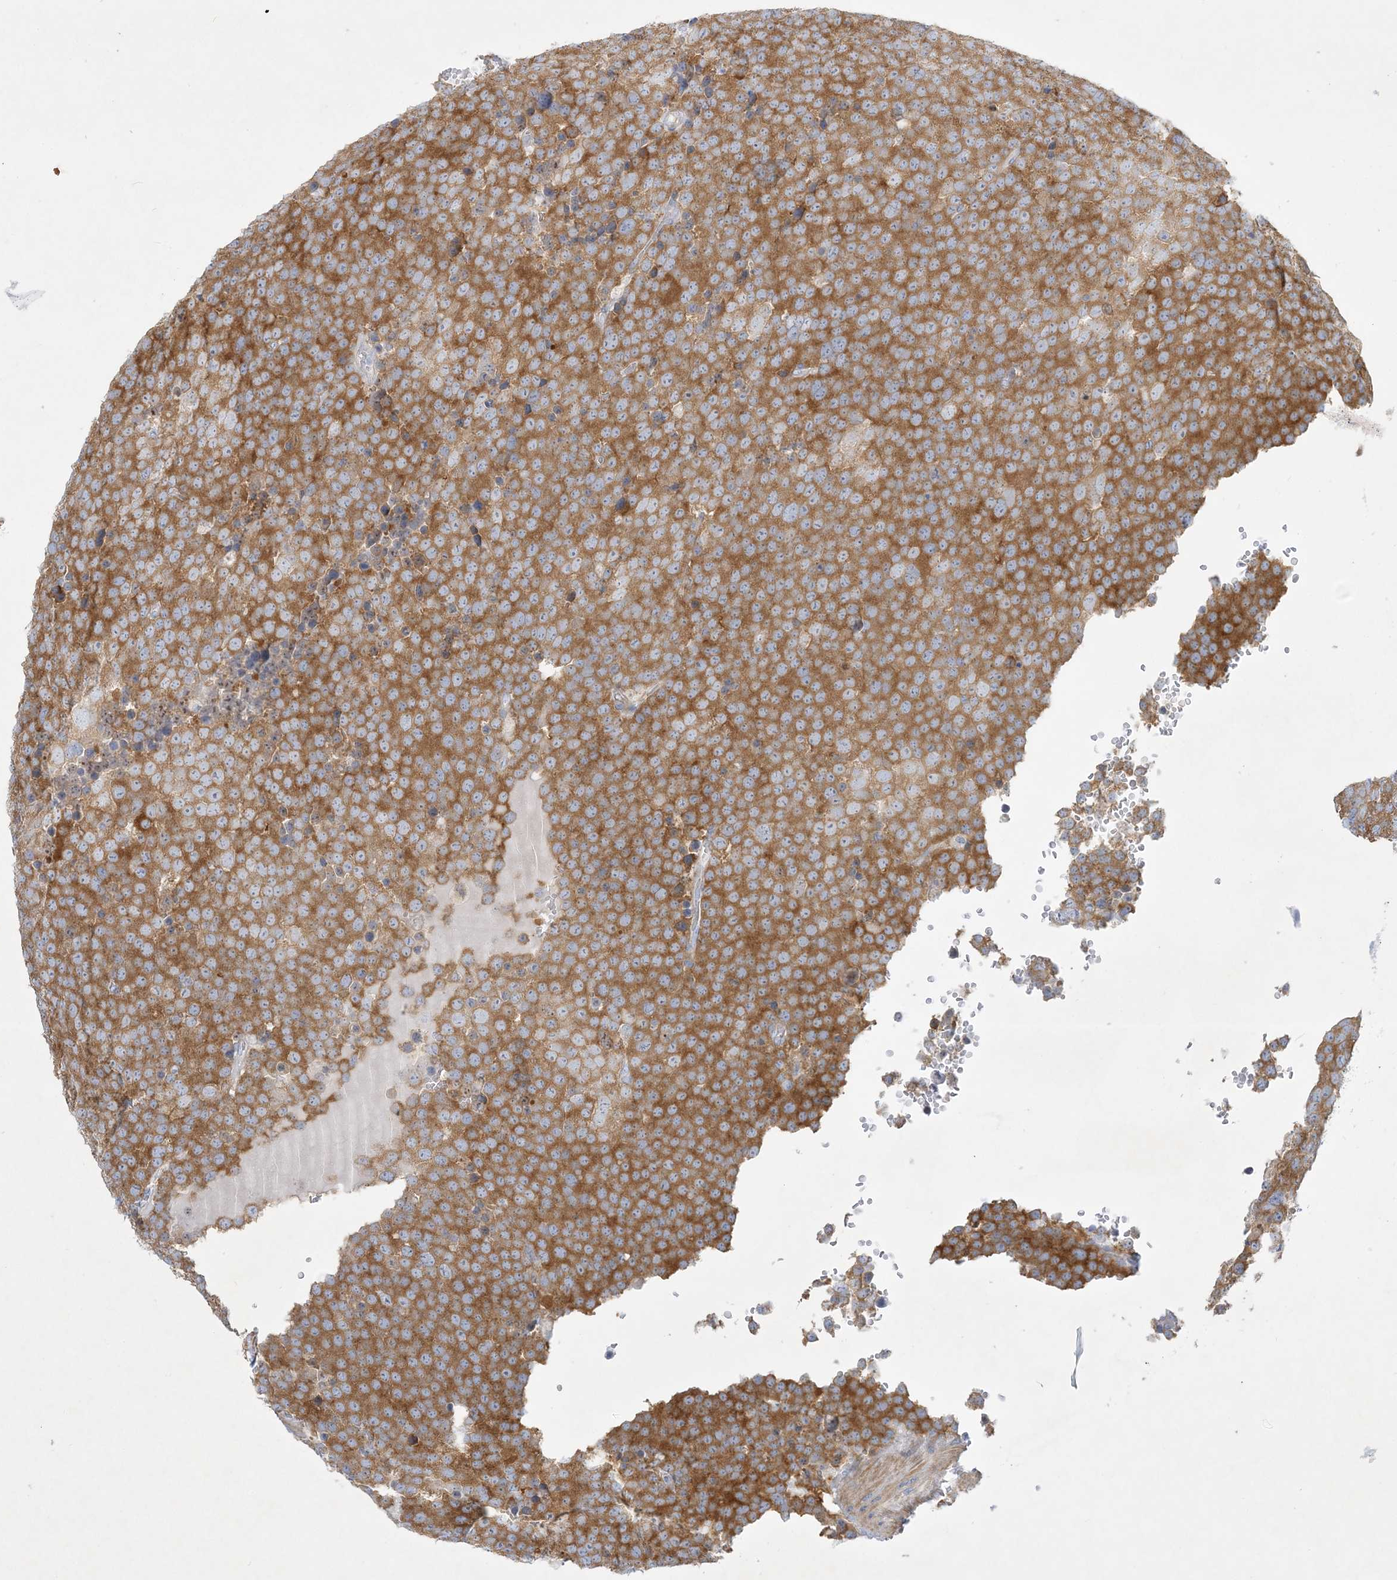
{"staining": {"intensity": "strong", "quantity": ">75%", "location": "cytoplasmic/membranous"}, "tissue": "testis cancer", "cell_type": "Tumor cells", "image_type": "cancer", "snomed": [{"axis": "morphology", "description": "Seminoma, NOS"}, {"axis": "topography", "description": "Testis"}], "caption": "A micrograph of human seminoma (testis) stained for a protein reveals strong cytoplasmic/membranous brown staining in tumor cells.", "gene": "FARSB", "patient": {"sex": "male", "age": 71}}